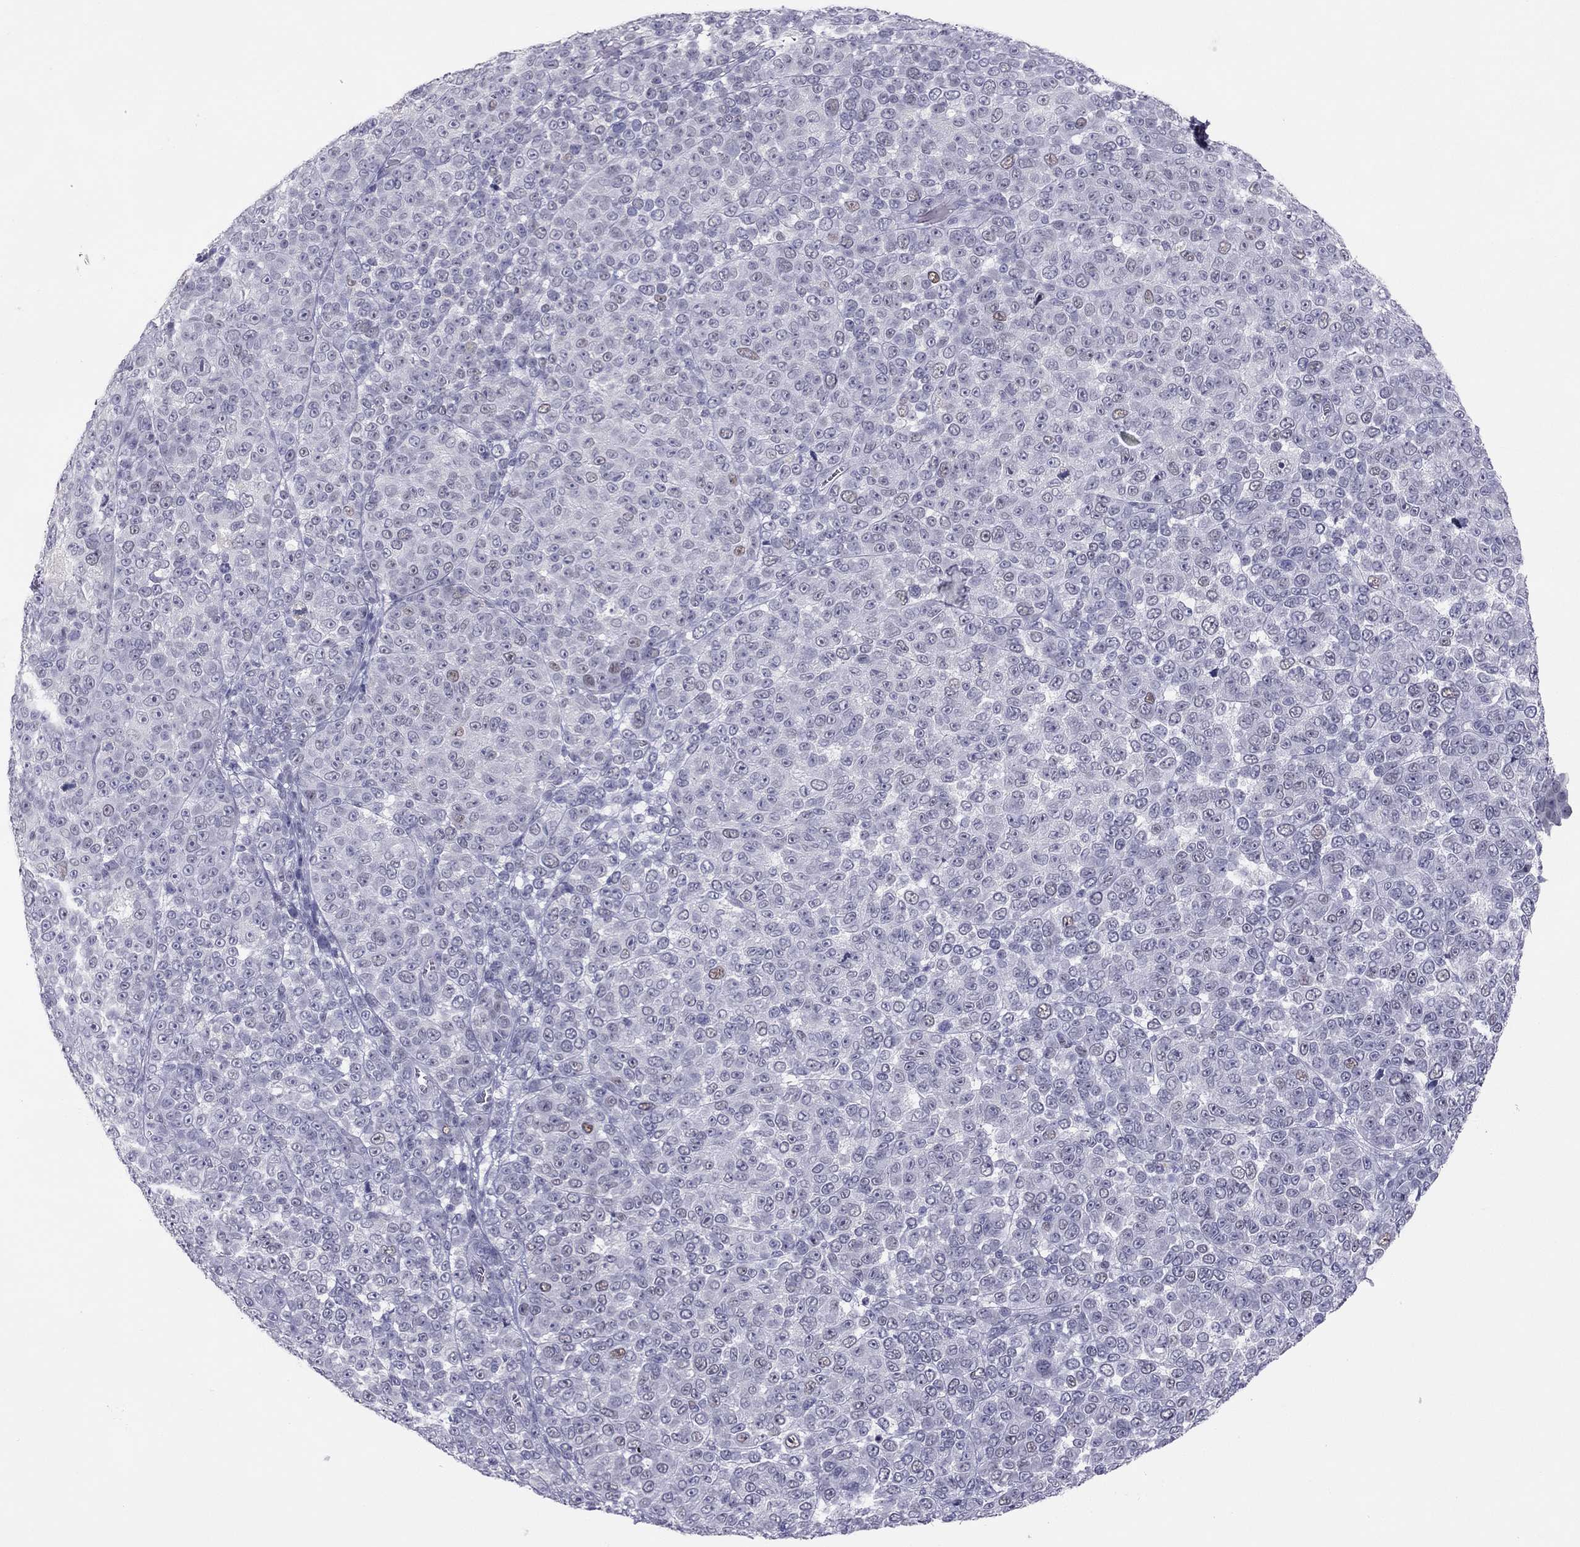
{"staining": {"intensity": "negative", "quantity": "none", "location": "none"}, "tissue": "melanoma", "cell_type": "Tumor cells", "image_type": "cancer", "snomed": [{"axis": "morphology", "description": "Malignant melanoma, NOS"}, {"axis": "topography", "description": "Skin"}], "caption": "Human melanoma stained for a protein using immunohistochemistry displays no positivity in tumor cells.", "gene": "PHOX2A", "patient": {"sex": "female", "age": 95}}